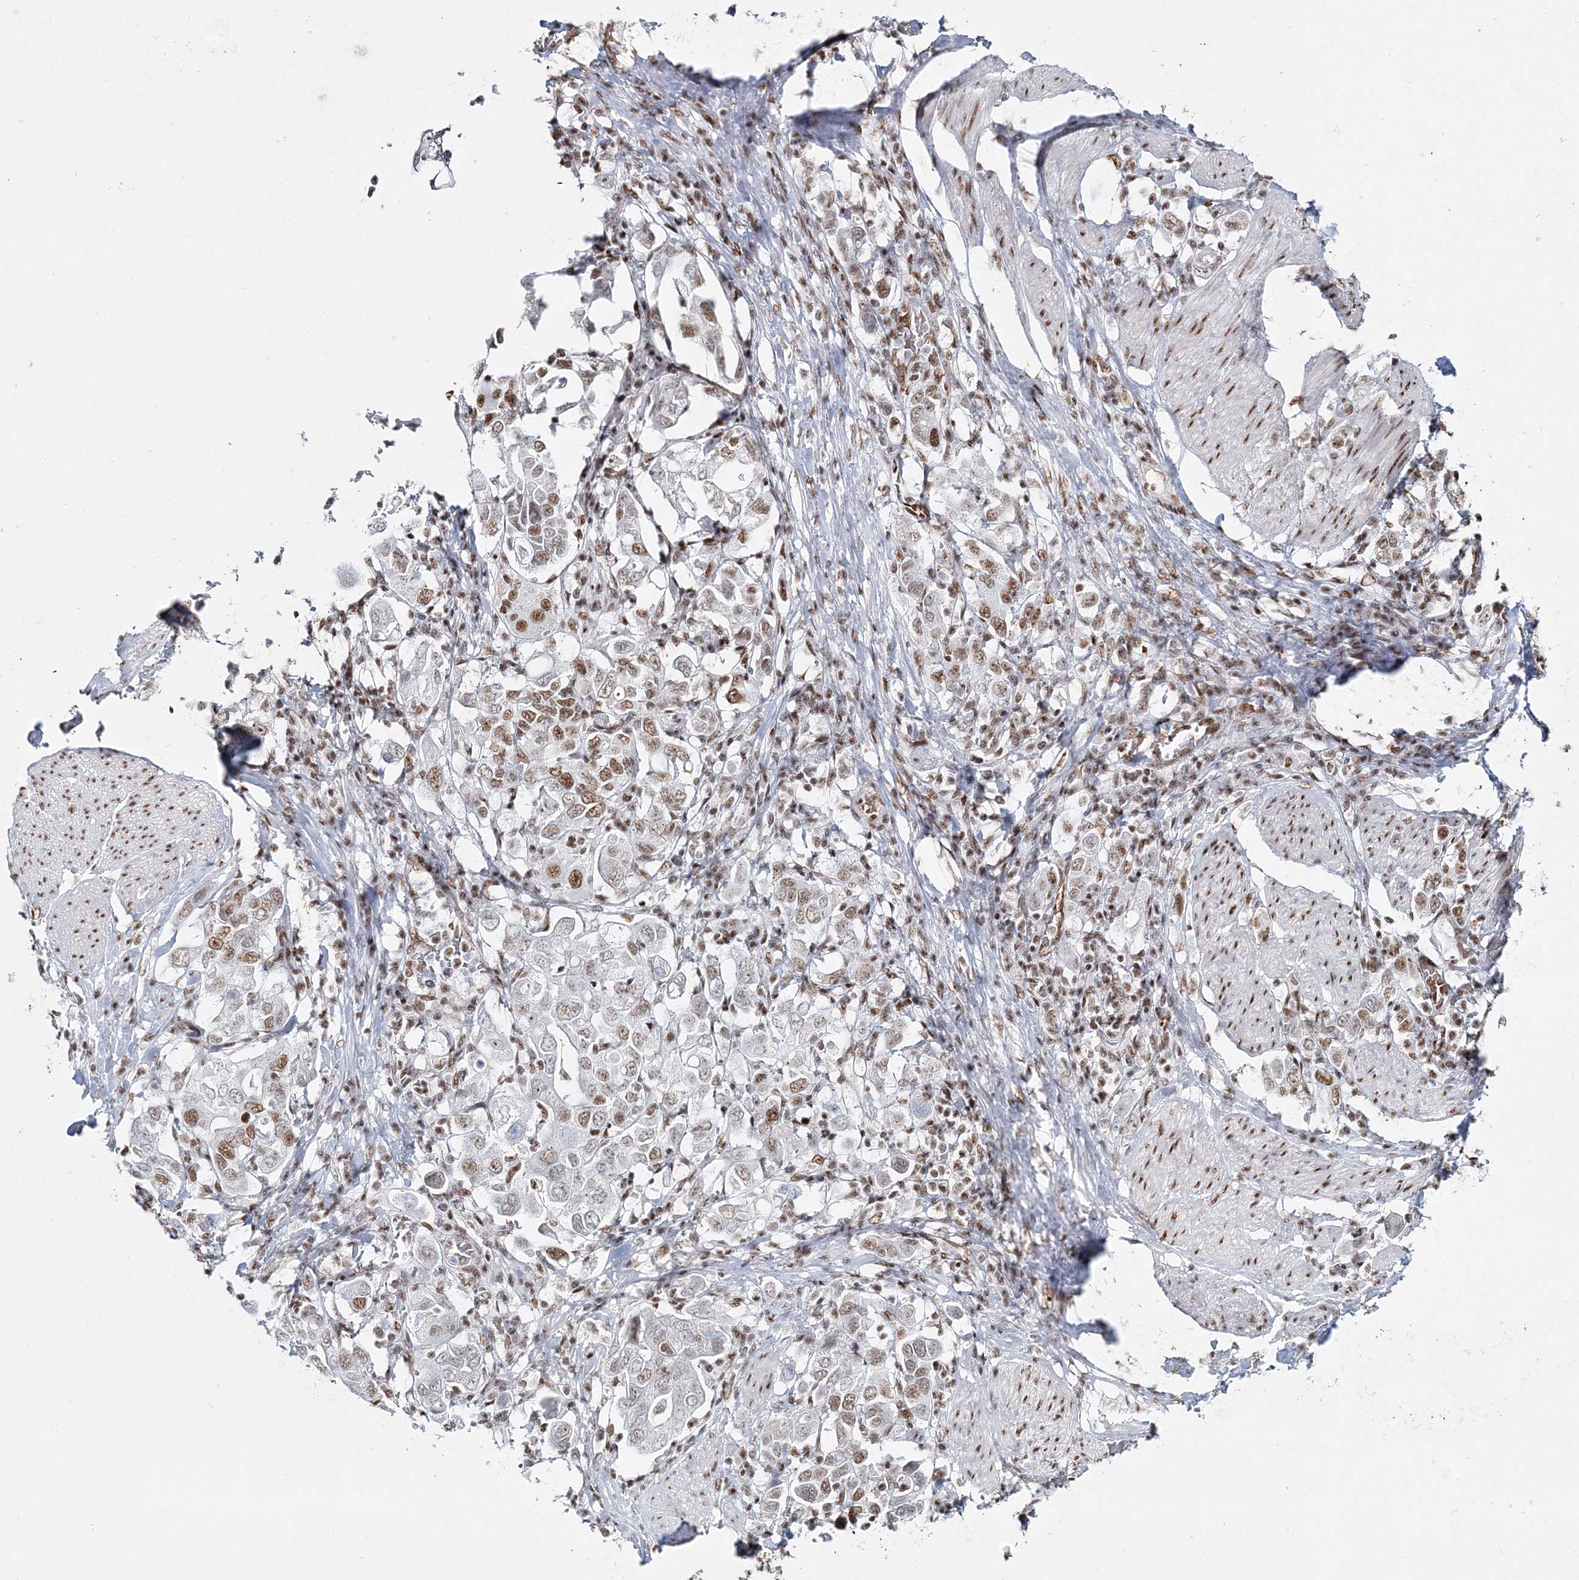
{"staining": {"intensity": "moderate", "quantity": "25%-75%", "location": "nuclear"}, "tissue": "stomach cancer", "cell_type": "Tumor cells", "image_type": "cancer", "snomed": [{"axis": "morphology", "description": "Adenocarcinoma, NOS"}, {"axis": "topography", "description": "Stomach, upper"}], "caption": "Immunohistochemistry staining of adenocarcinoma (stomach), which reveals medium levels of moderate nuclear staining in about 25%-75% of tumor cells indicating moderate nuclear protein expression. The staining was performed using DAB (brown) for protein detection and nuclei were counterstained in hematoxylin (blue).", "gene": "QRICH1", "patient": {"sex": "male", "age": 62}}